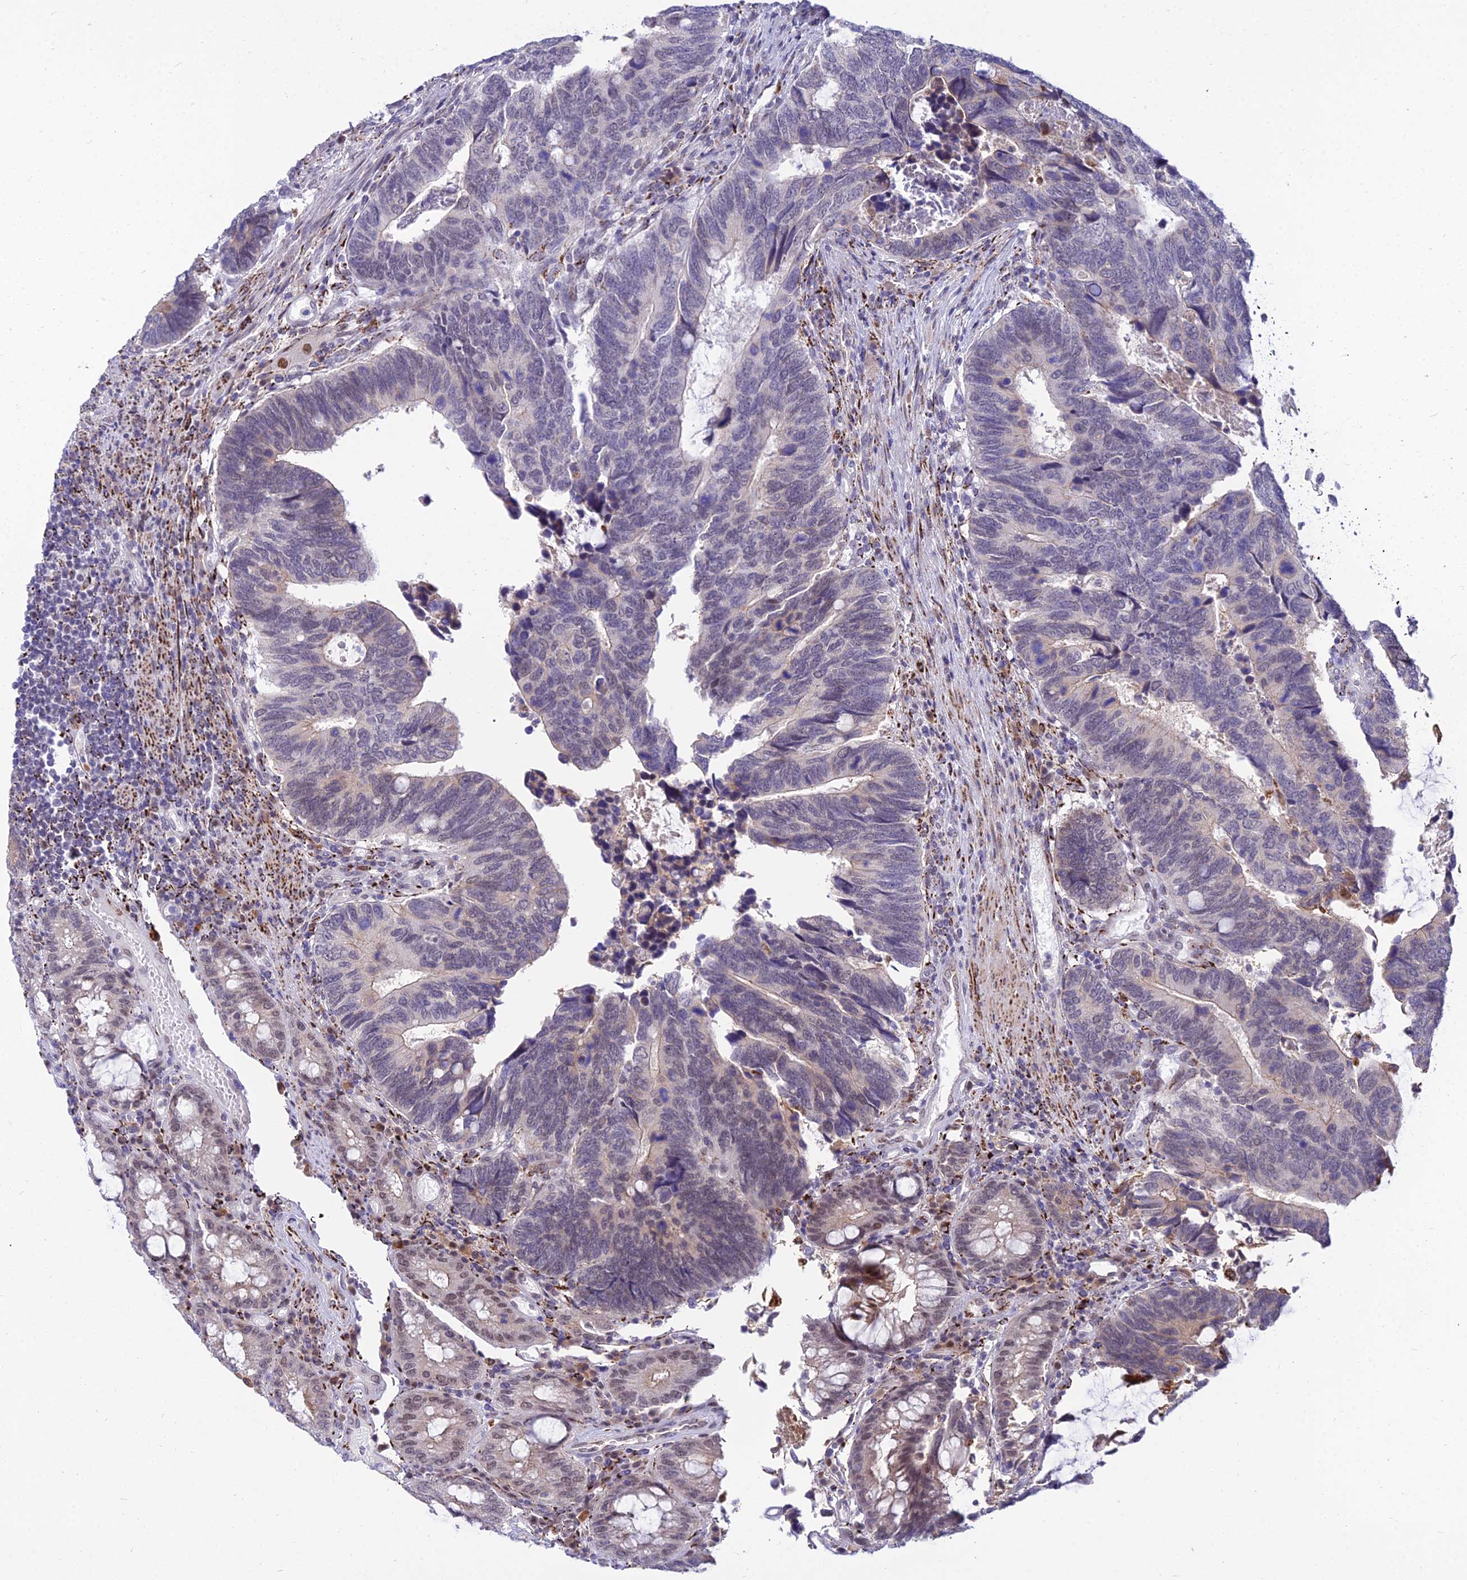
{"staining": {"intensity": "negative", "quantity": "none", "location": "none"}, "tissue": "colorectal cancer", "cell_type": "Tumor cells", "image_type": "cancer", "snomed": [{"axis": "morphology", "description": "Adenocarcinoma, NOS"}, {"axis": "topography", "description": "Colon"}], "caption": "DAB immunohistochemical staining of colorectal adenocarcinoma demonstrates no significant positivity in tumor cells.", "gene": "C6orf163", "patient": {"sex": "male", "age": 87}}